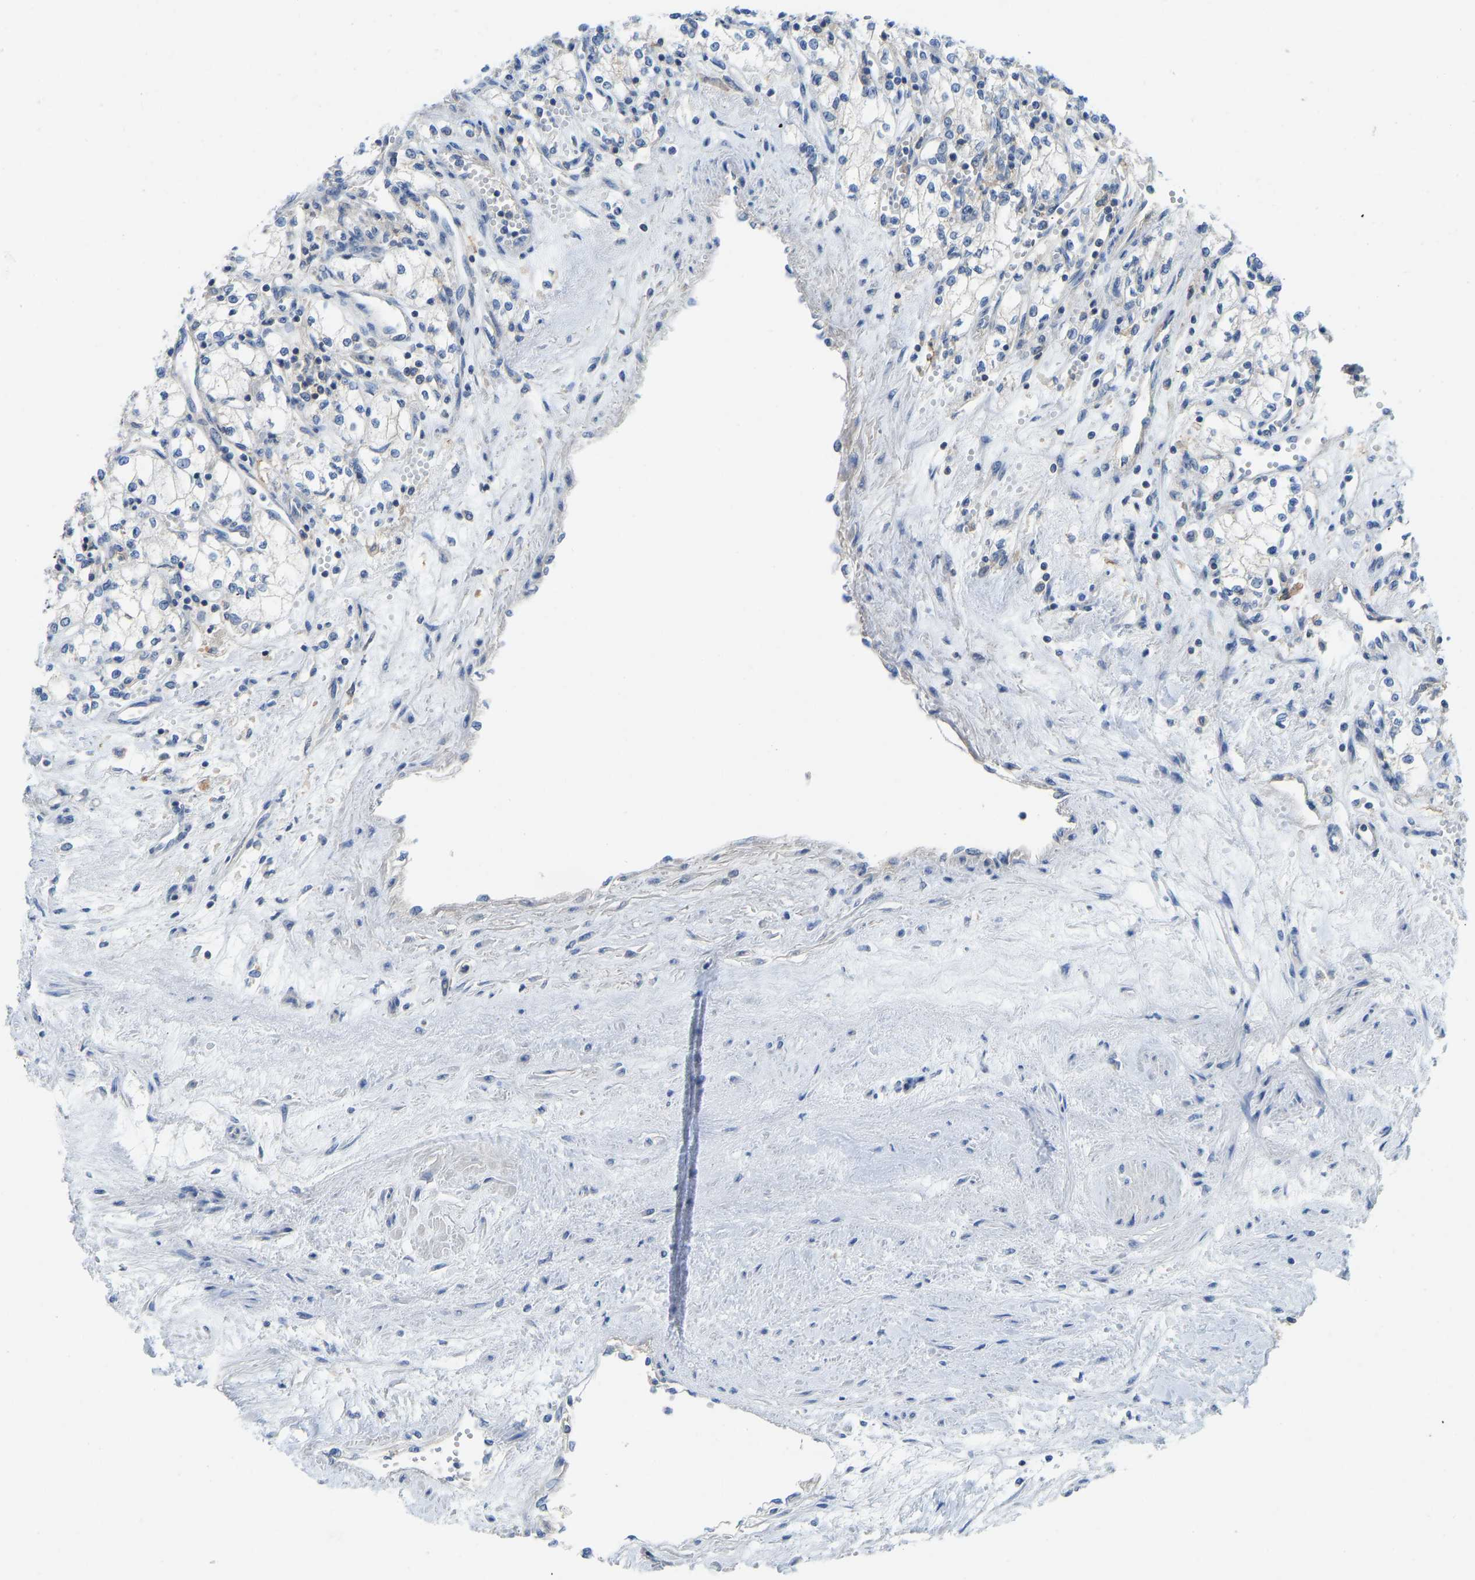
{"staining": {"intensity": "negative", "quantity": "none", "location": "none"}, "tissue": "renal cancer", "cell_type": "Tumor cells", "image_type": "cancer", "snomed": [{"axis": "morphology", "description": "Adenocarcinoma, NOS"}, {"axis": "topography", "description": "Kidney"}], "caption": "Renal cancer (adenocarcinoma) was stained to show a protein in brown. There is no significant positivity in tumor cells. (DAB immunohistochemistry (IHC), high magnification).", "gene": "NDRG3", "patient": {"sex": "male", "age": 59}}